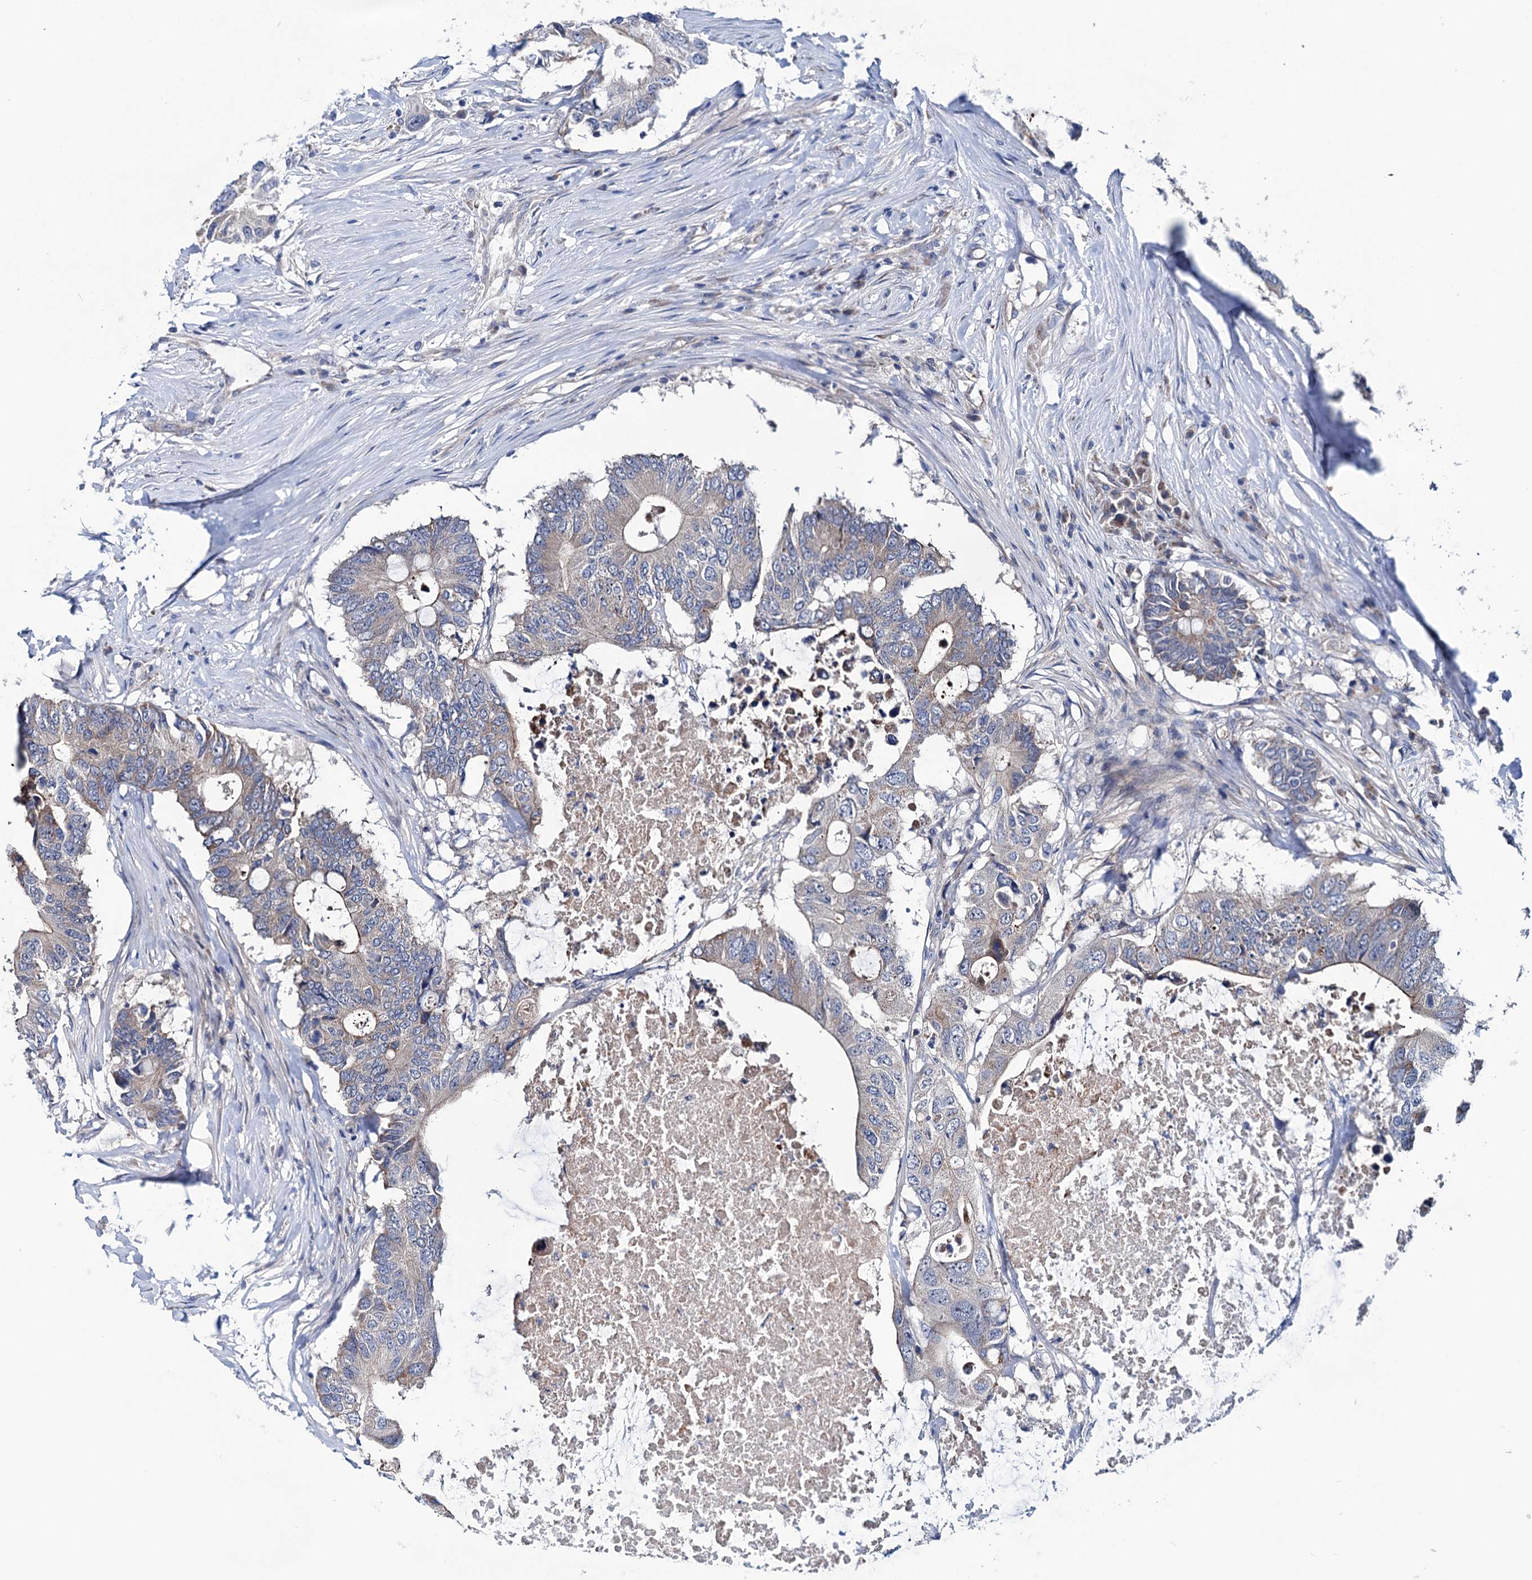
{"staining": {"intensity": "weak", "quantity": "<25%", "location": "cytoplasmic/membranous"}, "tissue": "colorectal cancer", "cell_type": "Tumor cells", "image_type": "cancer", "snomed": [{"axis": "morphology", "description": "Adenocarcinoma, NOS"}, {"axis": "topography", "description": "Colon"}], "caption": "This image is of colorectal cancer (adenocarcinoma) stained with immunohistochemistry (IHC) to label a protein in brown with the nuclei are counter-stained blue. There is no staining in tumor cells.", "gene": "EYA4", "patient": {"sex": "male", "age": 71}}